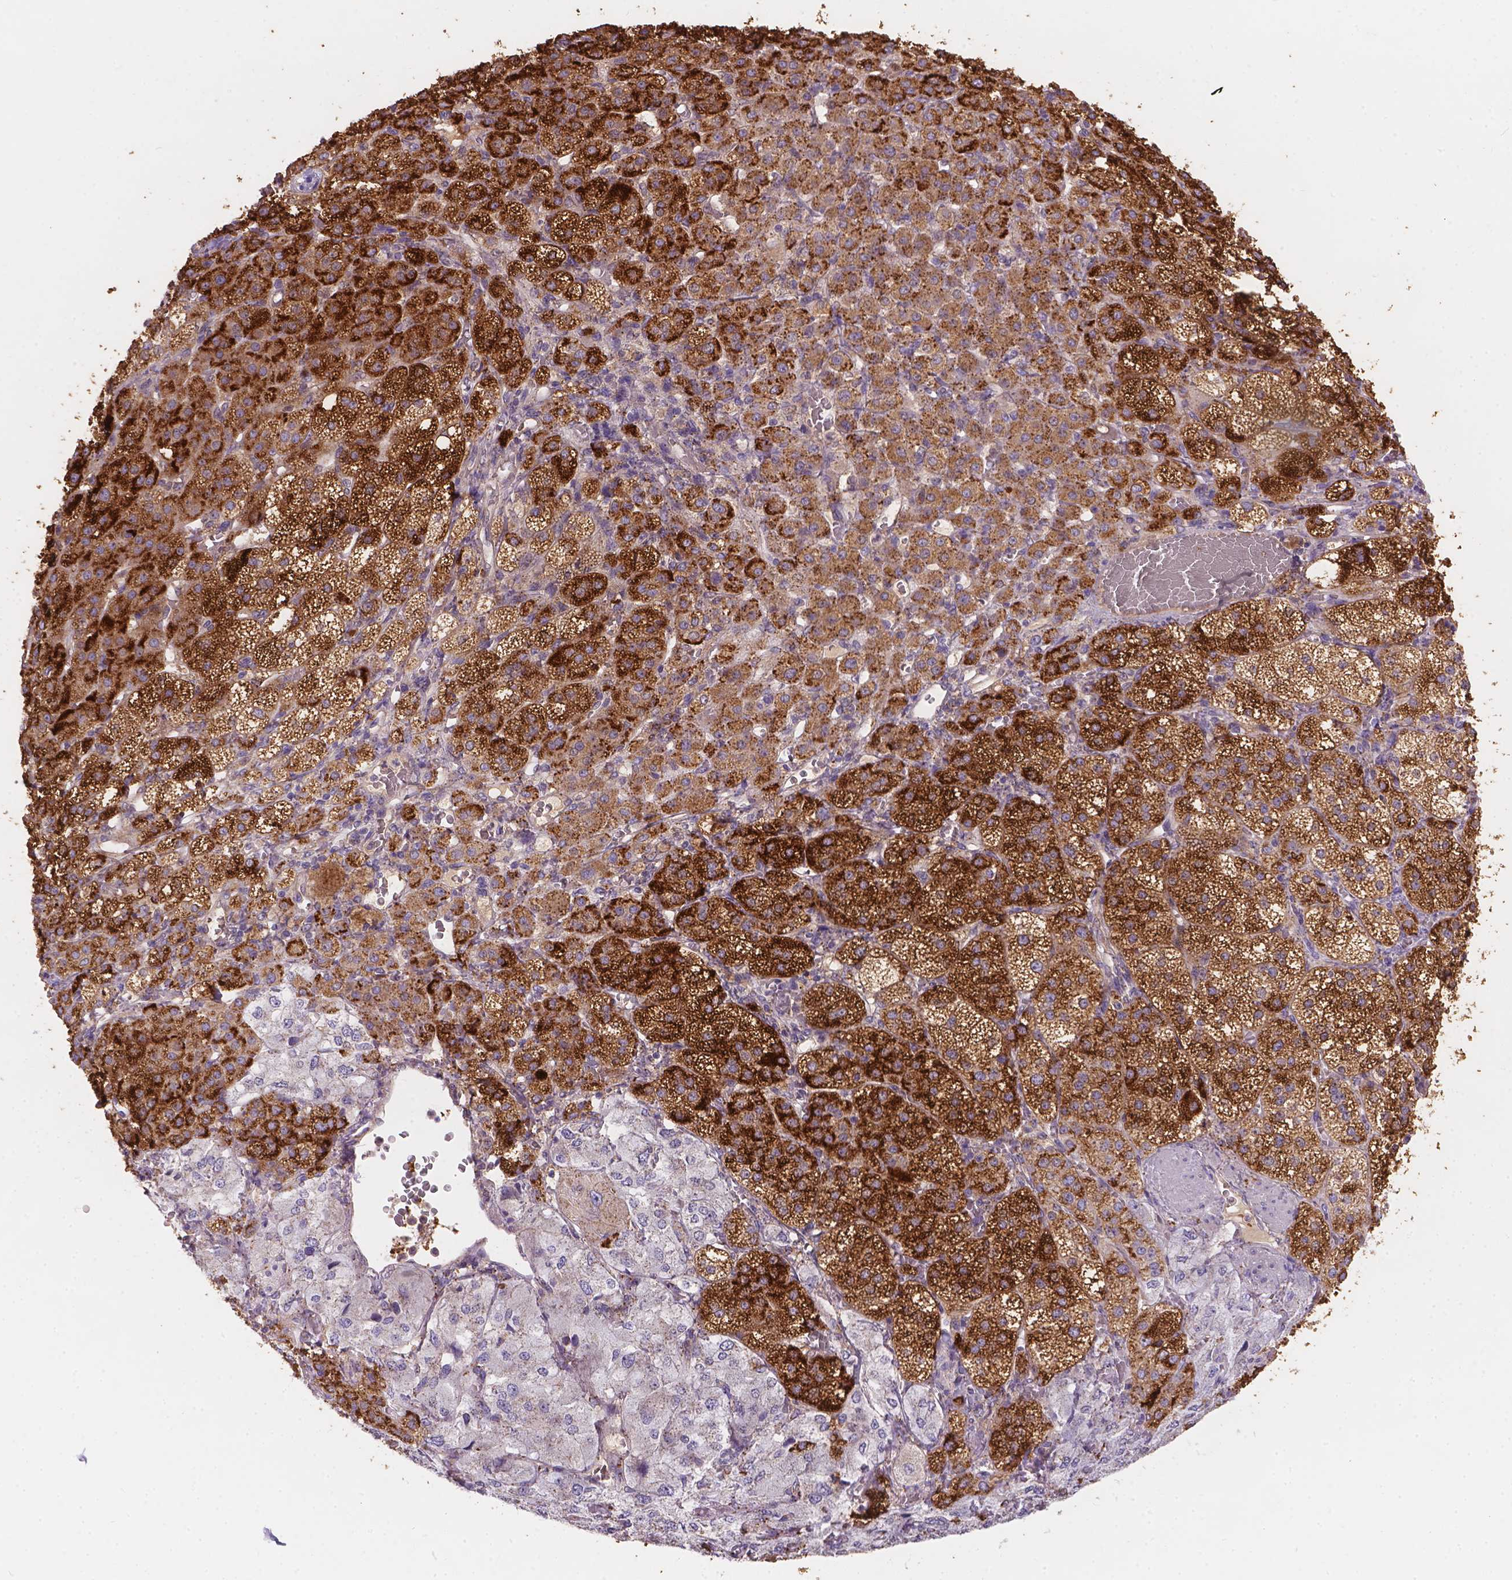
{"staining": {"intensity": "strong", "quantity": ">75%", "location": "cytoplasmic/membranous"}, "tissue": "adrenal gland", "cell_type": "Glandular cells", "image_type": "normal", "snomed": [{"axis": "morphology", "description": "Normal tissue, NOS"}, {"axis": "topography", "description": "Adrenal gland"}], "caption": "Glandular cells exhibit high levels of strong cytoplasmic/membranous expression in about >75% of cells in normal human adrenal gland. (brown staining indicates protein expression, while blue staining denotes nuclei).", "gene": "CDK10", "patient": {"sex": "female", "age": 60}}